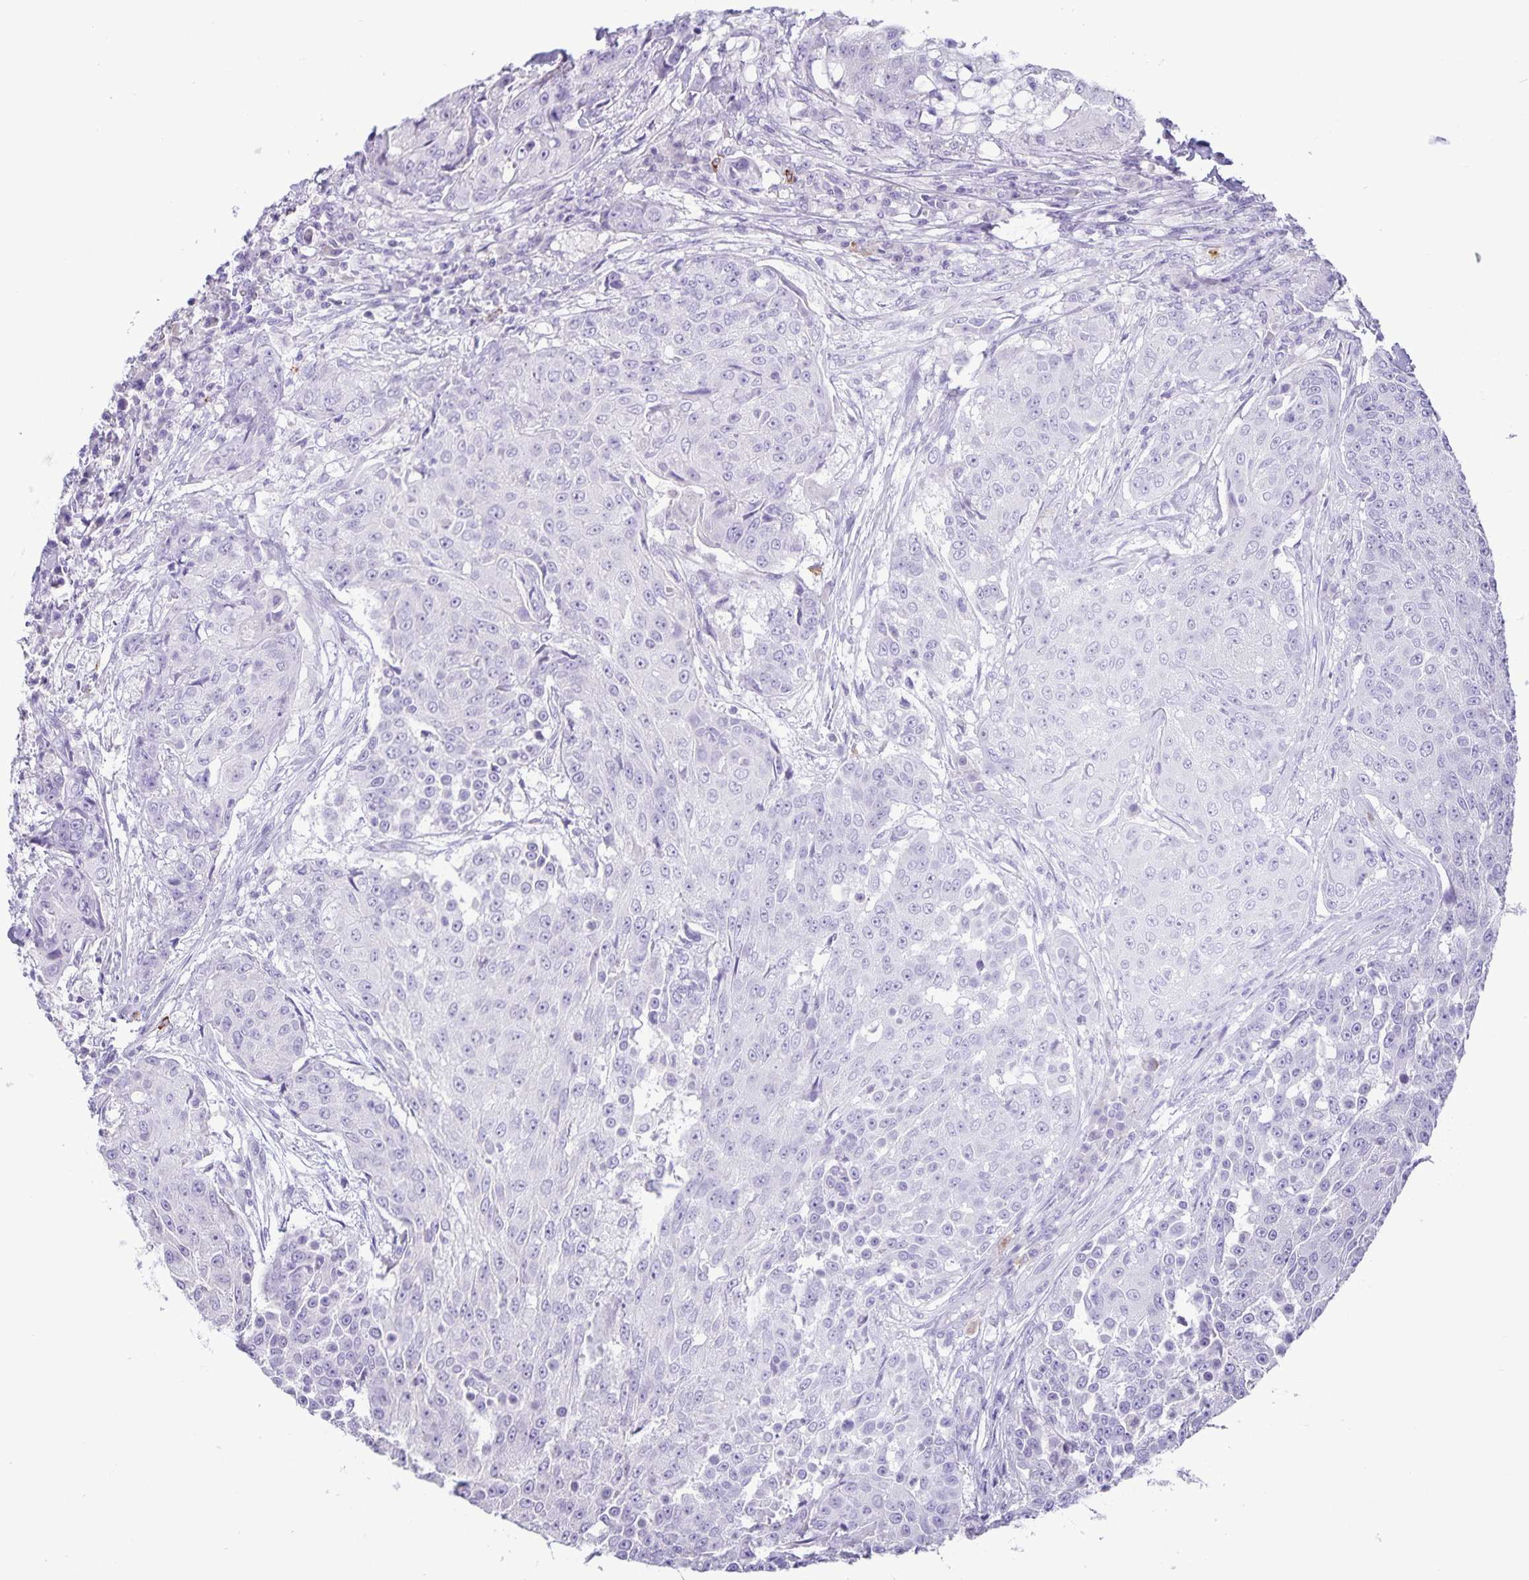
{"staining": {"intensity": "negative", "quantity": "none", "location": "none"}, "tissue": "urothelial cancer", "cell_type": "Tumor cells", "image_type": "cancer", "snomed": [{"axis": "morphology", "description": "Urothelial carcinoma, High grade"}, {"axis": "topography", "description": "Urinary bladder"}], "caption": "DAB immunohistochemical staining of high-grade urothelial carcinoma shows no significant expression in tumor cells. (Stains: DAB immunohistochemistry with hematoxylin counter stain, Microscopy: brightfield microscopy at high magnification).", "gene": "IBTK", "patient": {"sex": "female", "age": 63}}